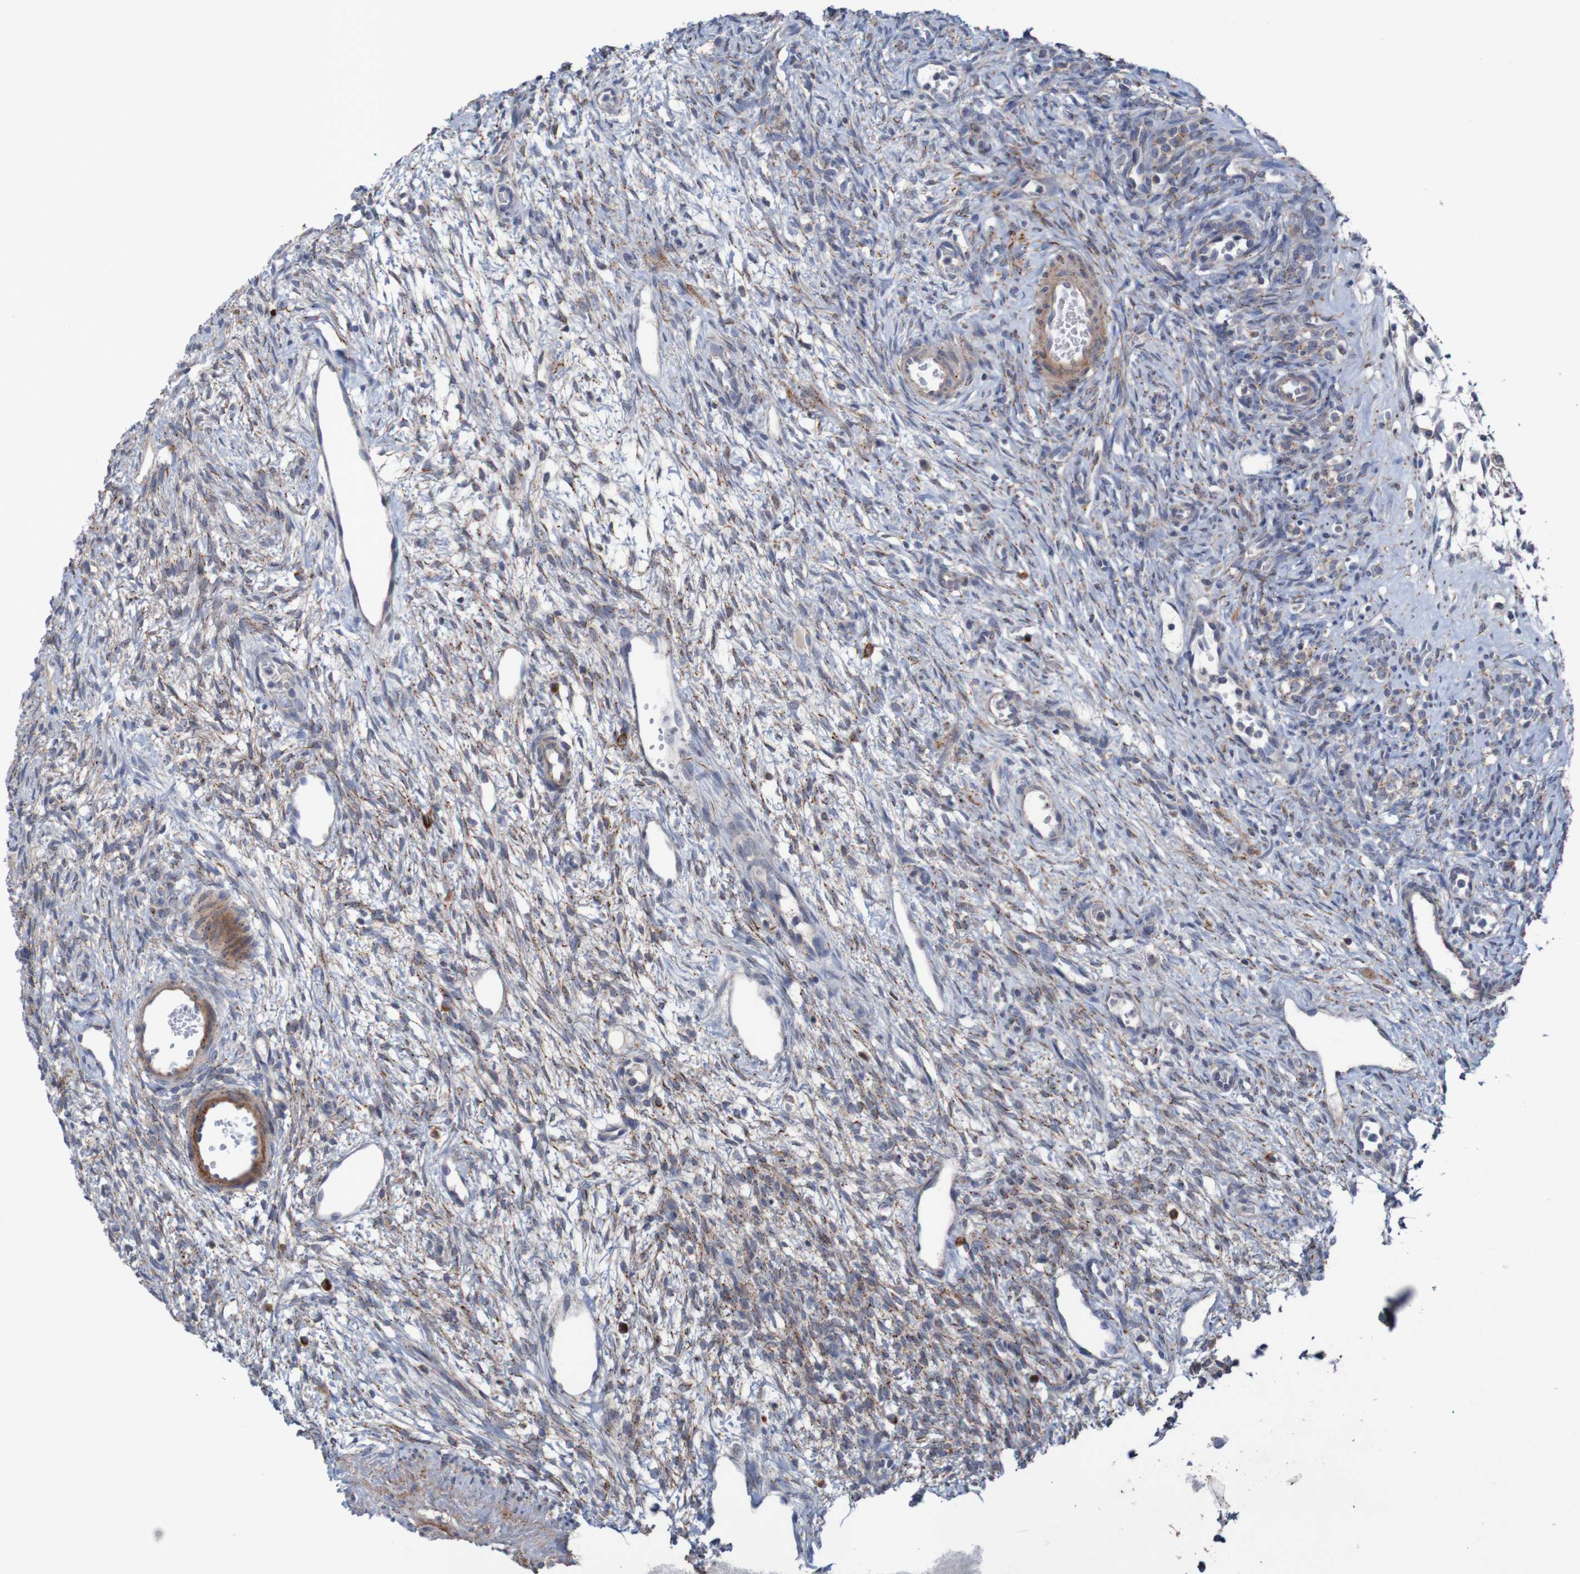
{"staining": {"intensity": "weak", "quantity": "25%-75%", "location": "cytoplasmic/membranous"}, "tissue": "ovary", "cell_type": "Follicle cells", "image_type": "normal", "snomed": [{"axis": "morphology", "description": "Normal tissue, NOS"}, {"axis": "topography", "description": "Ovary"}], "caption": "High-power microscopy captured an immunohistochemistry (IHC) photomicrograph of benign ovary, revealing weak cytoplasmic/membranous expression in approximately 25%-75% of follicle cells. (IHC, brightfield microscopy, high magnification).", "gene": "ANGPT4", "patient": {"sex": "female", "age": 33}}